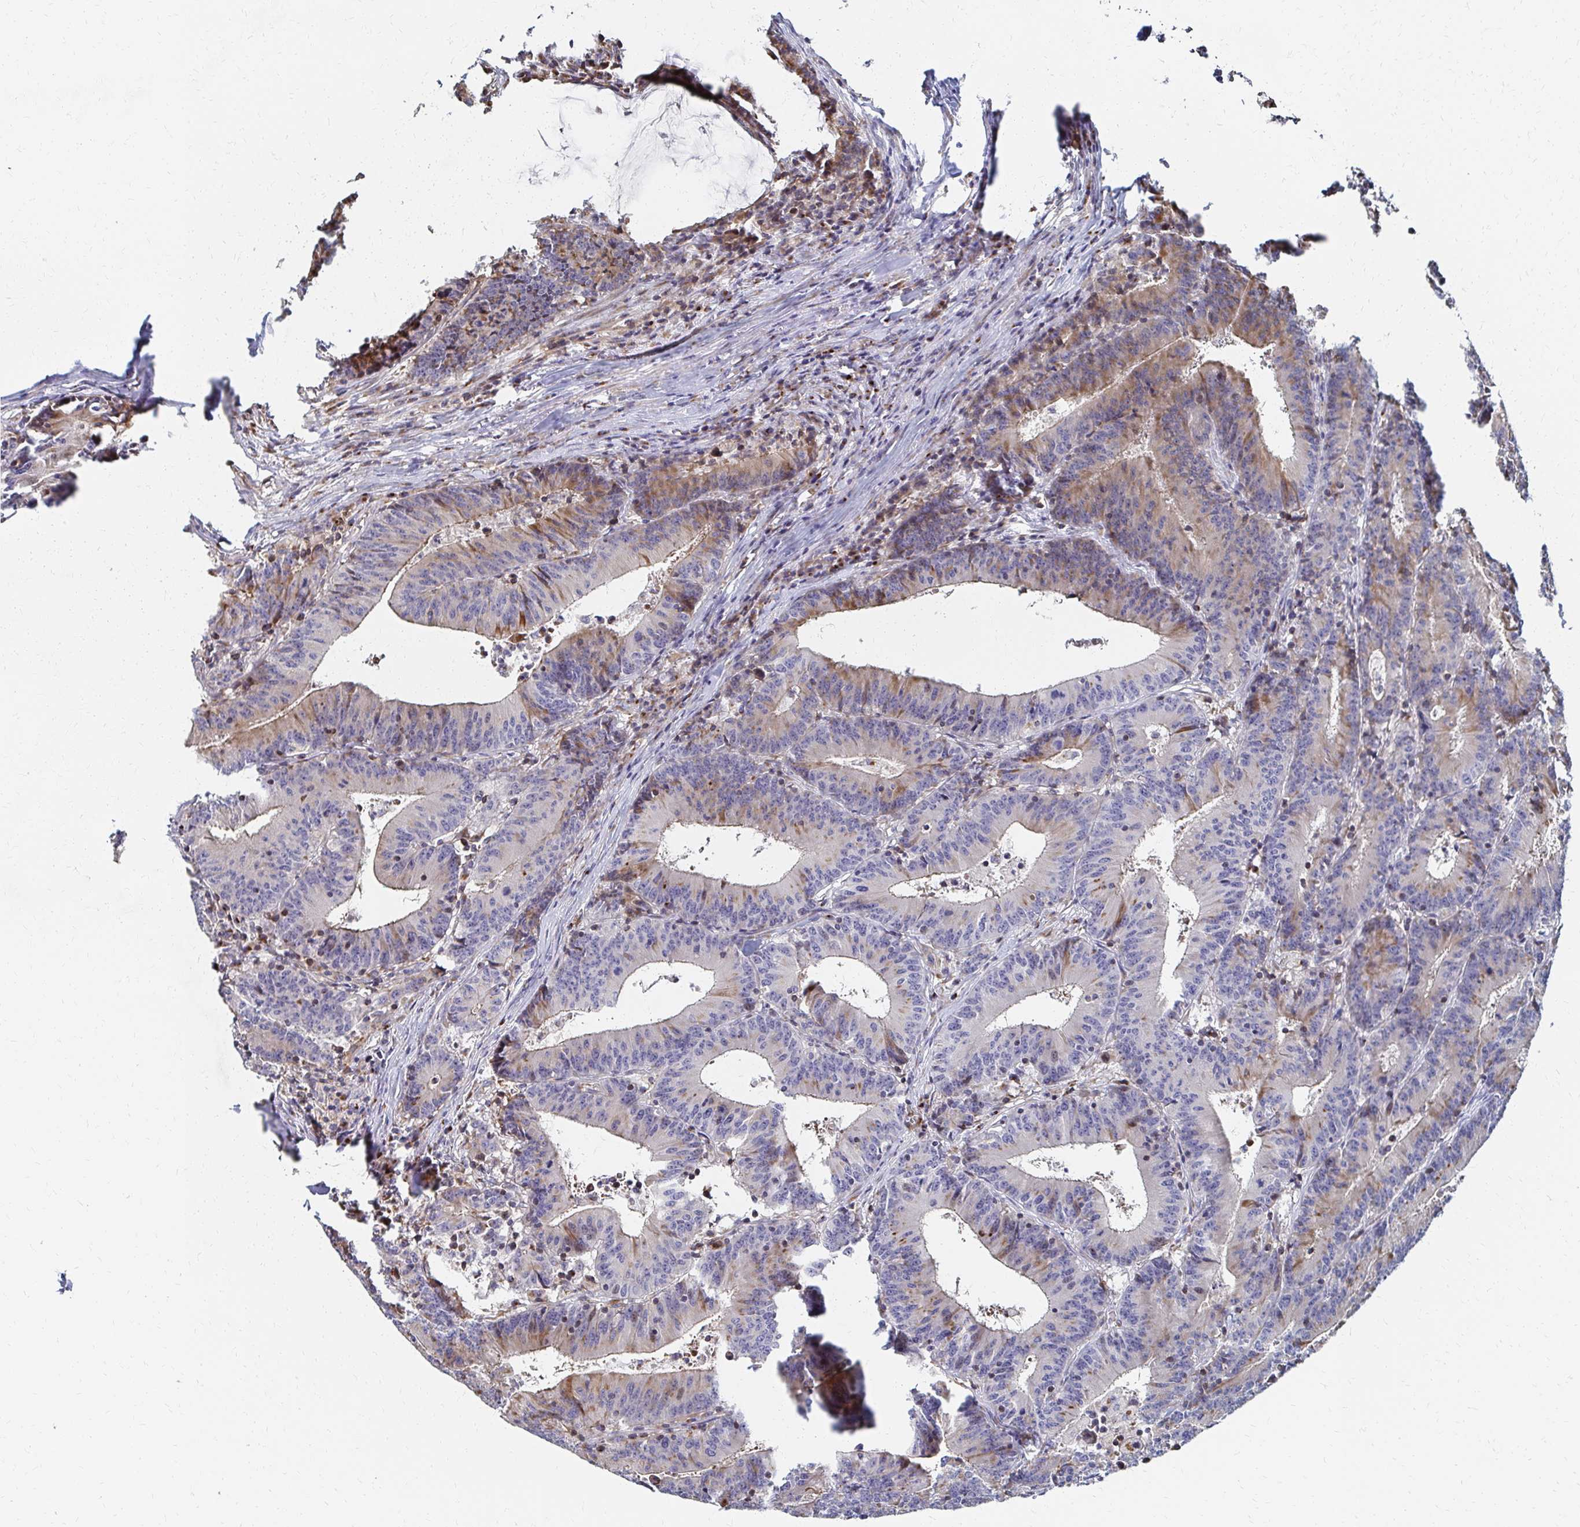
{"staining": {"intensity": "moderate", "quantity": "<25%", "location": "cytoplasmic/membranous"}, "tissue": "colorectal cancer", "cell_type": "Tumor cells", "image_type": "cancer", "snomed": [{"axis": "morphology", "description": "Adenocarcinoma, NOS"}, {"axis": "topography", "description": "Colon"}], "caption": "Protein staining displays moderate cytoplasmic/membranous positivity in about <25% of tumor cells in colorectal adenocarcinoma.", "gene": "MAN1A1", "patient": {"sex": "female", "age": 78}}